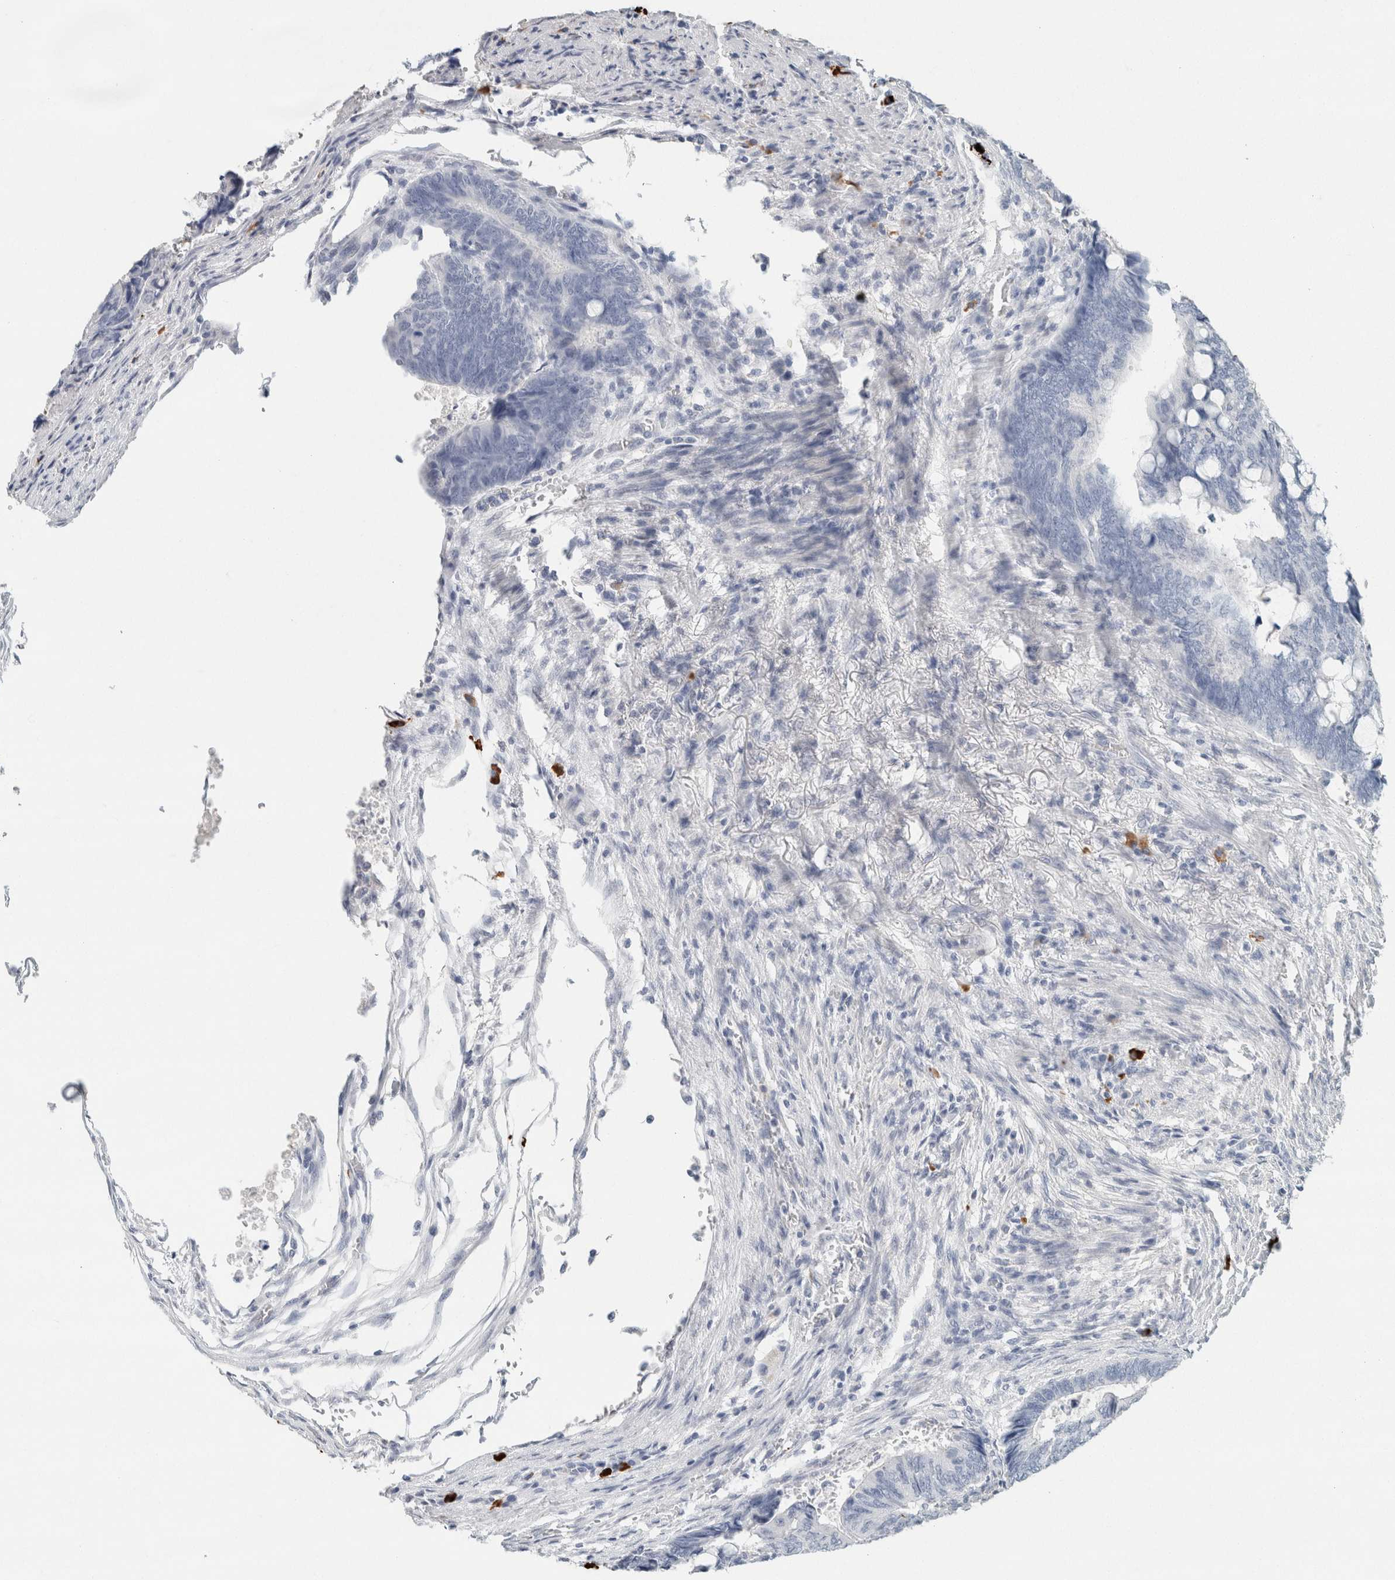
{"staining": {"intensity": "negative", "quantity": "none", "location": "none"}, "tissue": "colorectal cancer", "cell_type": "Tumor cells", "image_type": "cancer", "snomed": [{"axis": "morphology", "description": "Normal tissue, NOS"}, {"axis": "morphology", "description": "Adenocarcinoma, NOS"}, {"axis": "topography", "description": "Rectum"}, {"axis": "topography", "description": "Peripheral nerve tissue"}], "caption": "DAB immunohistochemical staining of human colorectal adenocarcinoma exhibits no significant positivity in tumor cells. The staining was performed using DAB (3,3'-diaminobenzidine) to visualize the protein expression in brown, while the nuclei were stained in blue with hematoxylin (Magnification: 20x).", "gene": "IL6", "patient": {"sex": "male", "age": 92}}